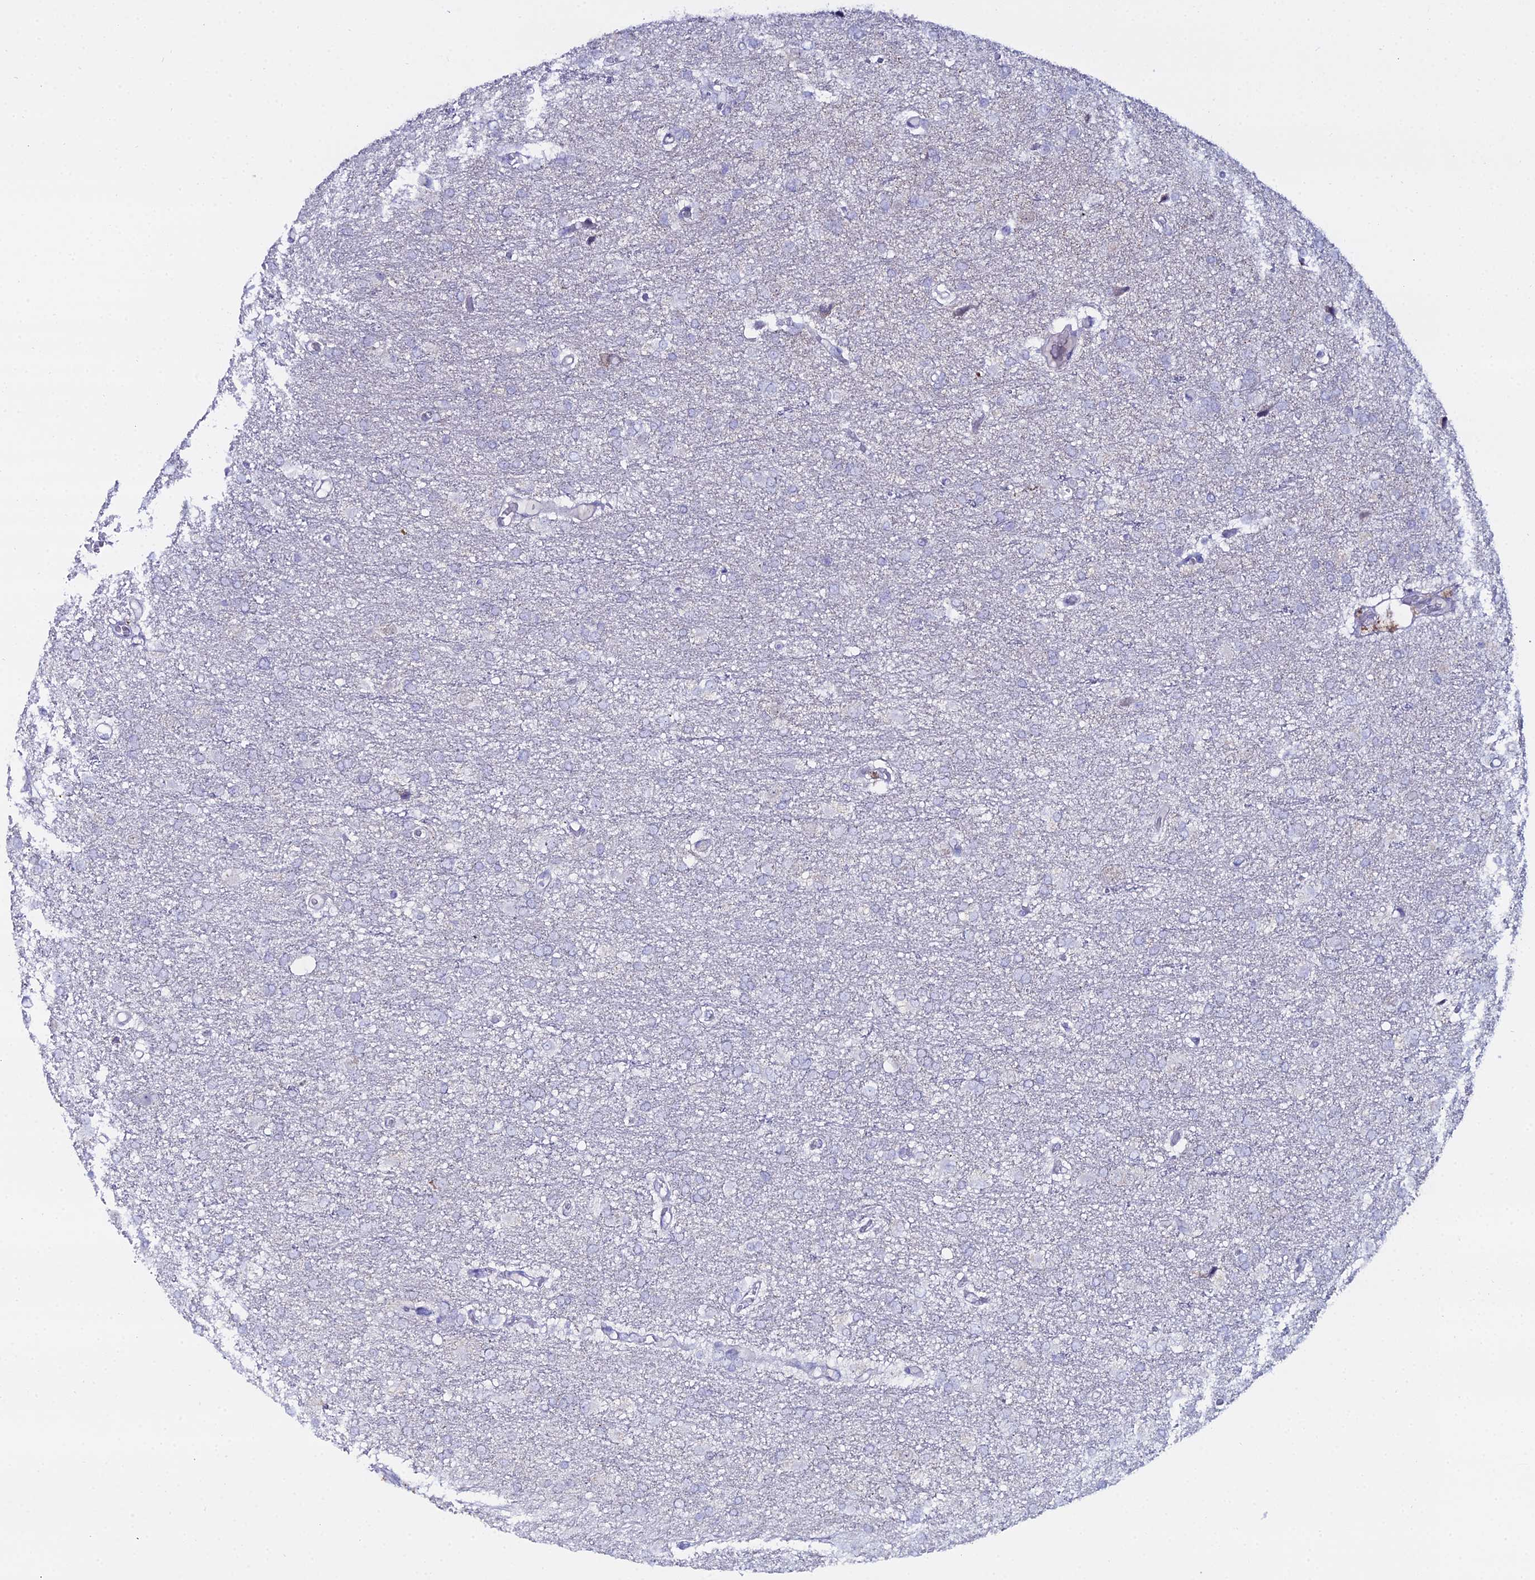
{"staining": {"intensity": "negative", "quantity": "none", "location": "none"}, "tissue": "glioma", "cell_type": "Tumor cells", "image_type": "cancer", "snomed": [{"axis": "morphology", "description": "Glioma, malignant, High grade"}, {"axis": "topography", "description": "Brain"}], "caption": "Tumor cells show no significant expression in malignant glioma (high-grade).", "gene": "DHX34", "patient": {"sex": "female", "age": 74}}